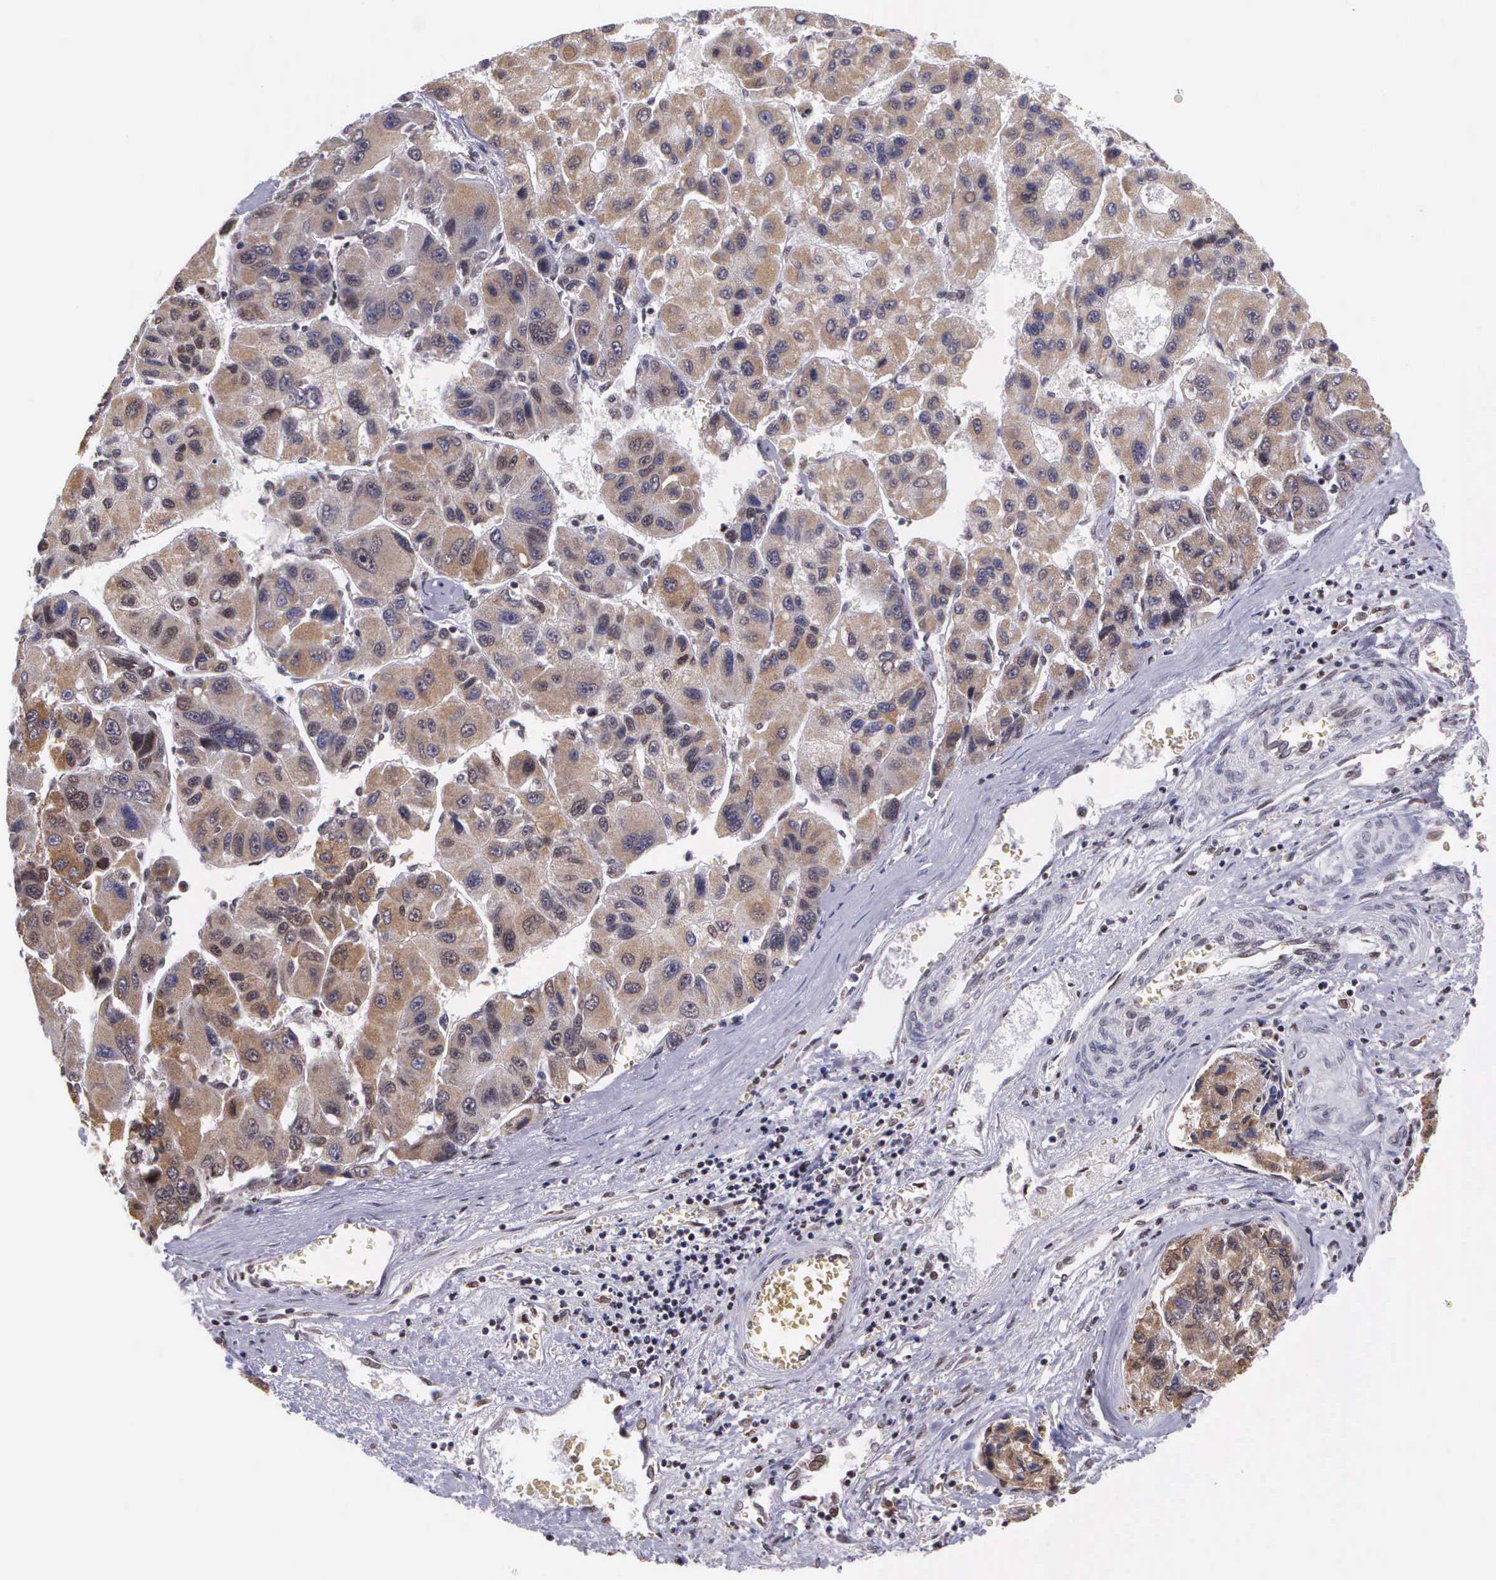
{"staining": {"intensity": "weak", "quantity": ">75%", "location": "cytoplasmic/membranous"}, "tissue": "liver cancer", "cell_type": "Tumor cells", "image_type": "cancer", "snomed": [{"axis": "morphology", "description": "Carcinoma, Hepatocellular, NOS"}, {"axis": "topography", "description": "Liver"}], "caption": "Brown immunohistochemical staining in human liver hepatocellular carcinoma reveals weak cytoplasmic/membranous expression in approximately >75% of tumor cells.", "gene": "SLC25A21", "patient": {"sex": "male", "age": 64}}